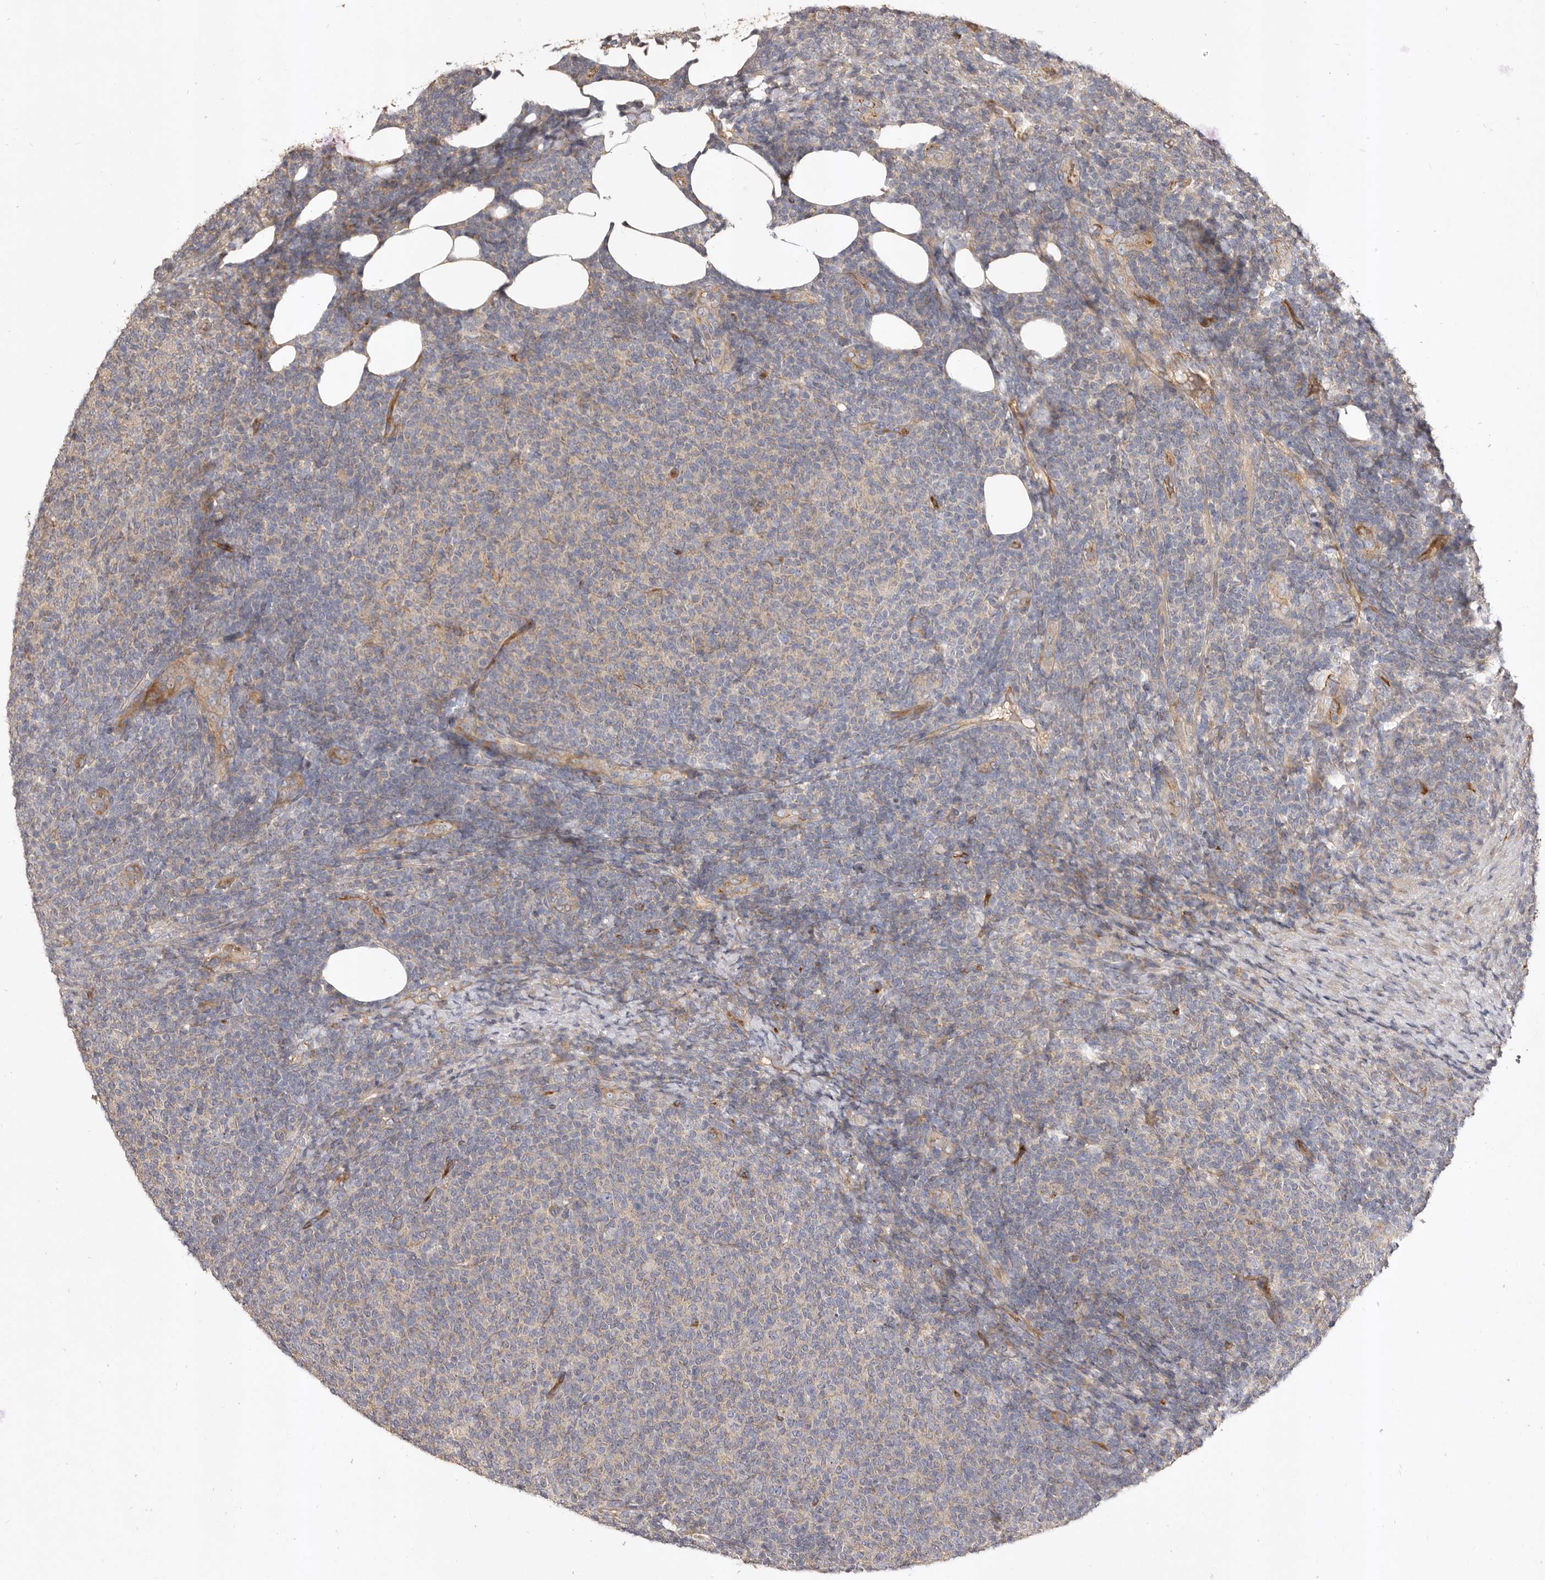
{"staining": {"intensity": "negative", "quantity": "none", "location": "none"}, "tissue": "lymphoma", "cell_type": "Tumor cells", "image_type": "cancer", "snomed": [{"axis": "morphology", "description": "Malignant lymphoma, non-Hodgkin's type, Low grade"}, {"axis": "topography", "description": "Lymph node"}], "caption": "The immunohistochemistry image has no significant expression in tumor cells of lymphoma tissue. (DAB IHC, high magnification).", "gene": "ADAMTS9", "patient": {"sex": "male", "age": 66}}